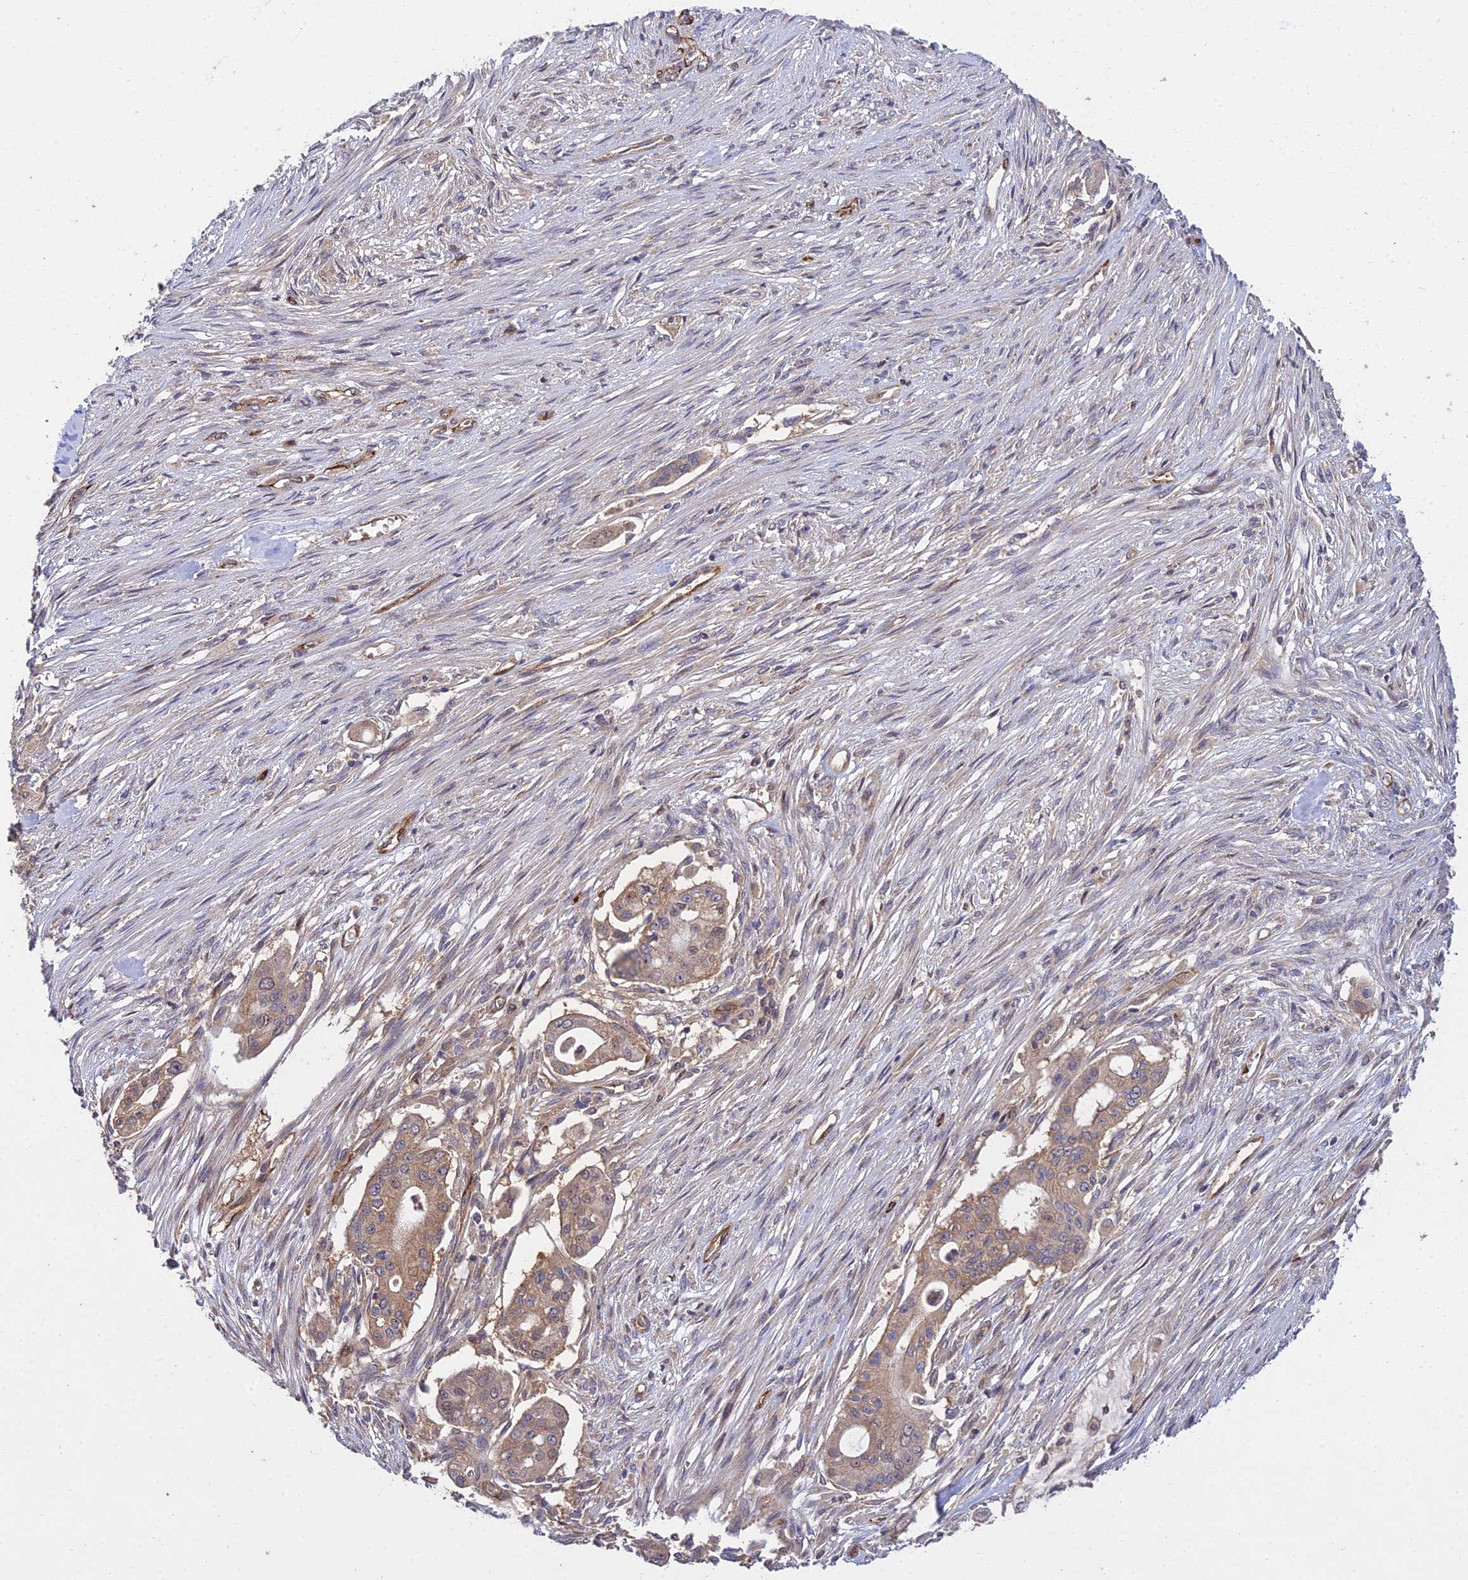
{"staining": {"intensity": "moderate", "quantity": ">75%", "location": "cytoplasmic/membranous"}, "tissue": "pancreatic cancer", "cell_type": "Tumor cells", "image_type": "cancer", "snomed": [{"axis": "morphology", "description": "Adenocarcinoma, NOS"}, {"axis": "topography", "description": "Pancreas"}], "caption": "Approximately >75% of tumor cells in human pancreatic cancer (adenocarcinoma) show moderate cytoplasmic/membranous protein expression as visualized by brown immunohistochemical staining.", "gene": "GRTP1", "patient": {"sex": "male", "age": 46}}